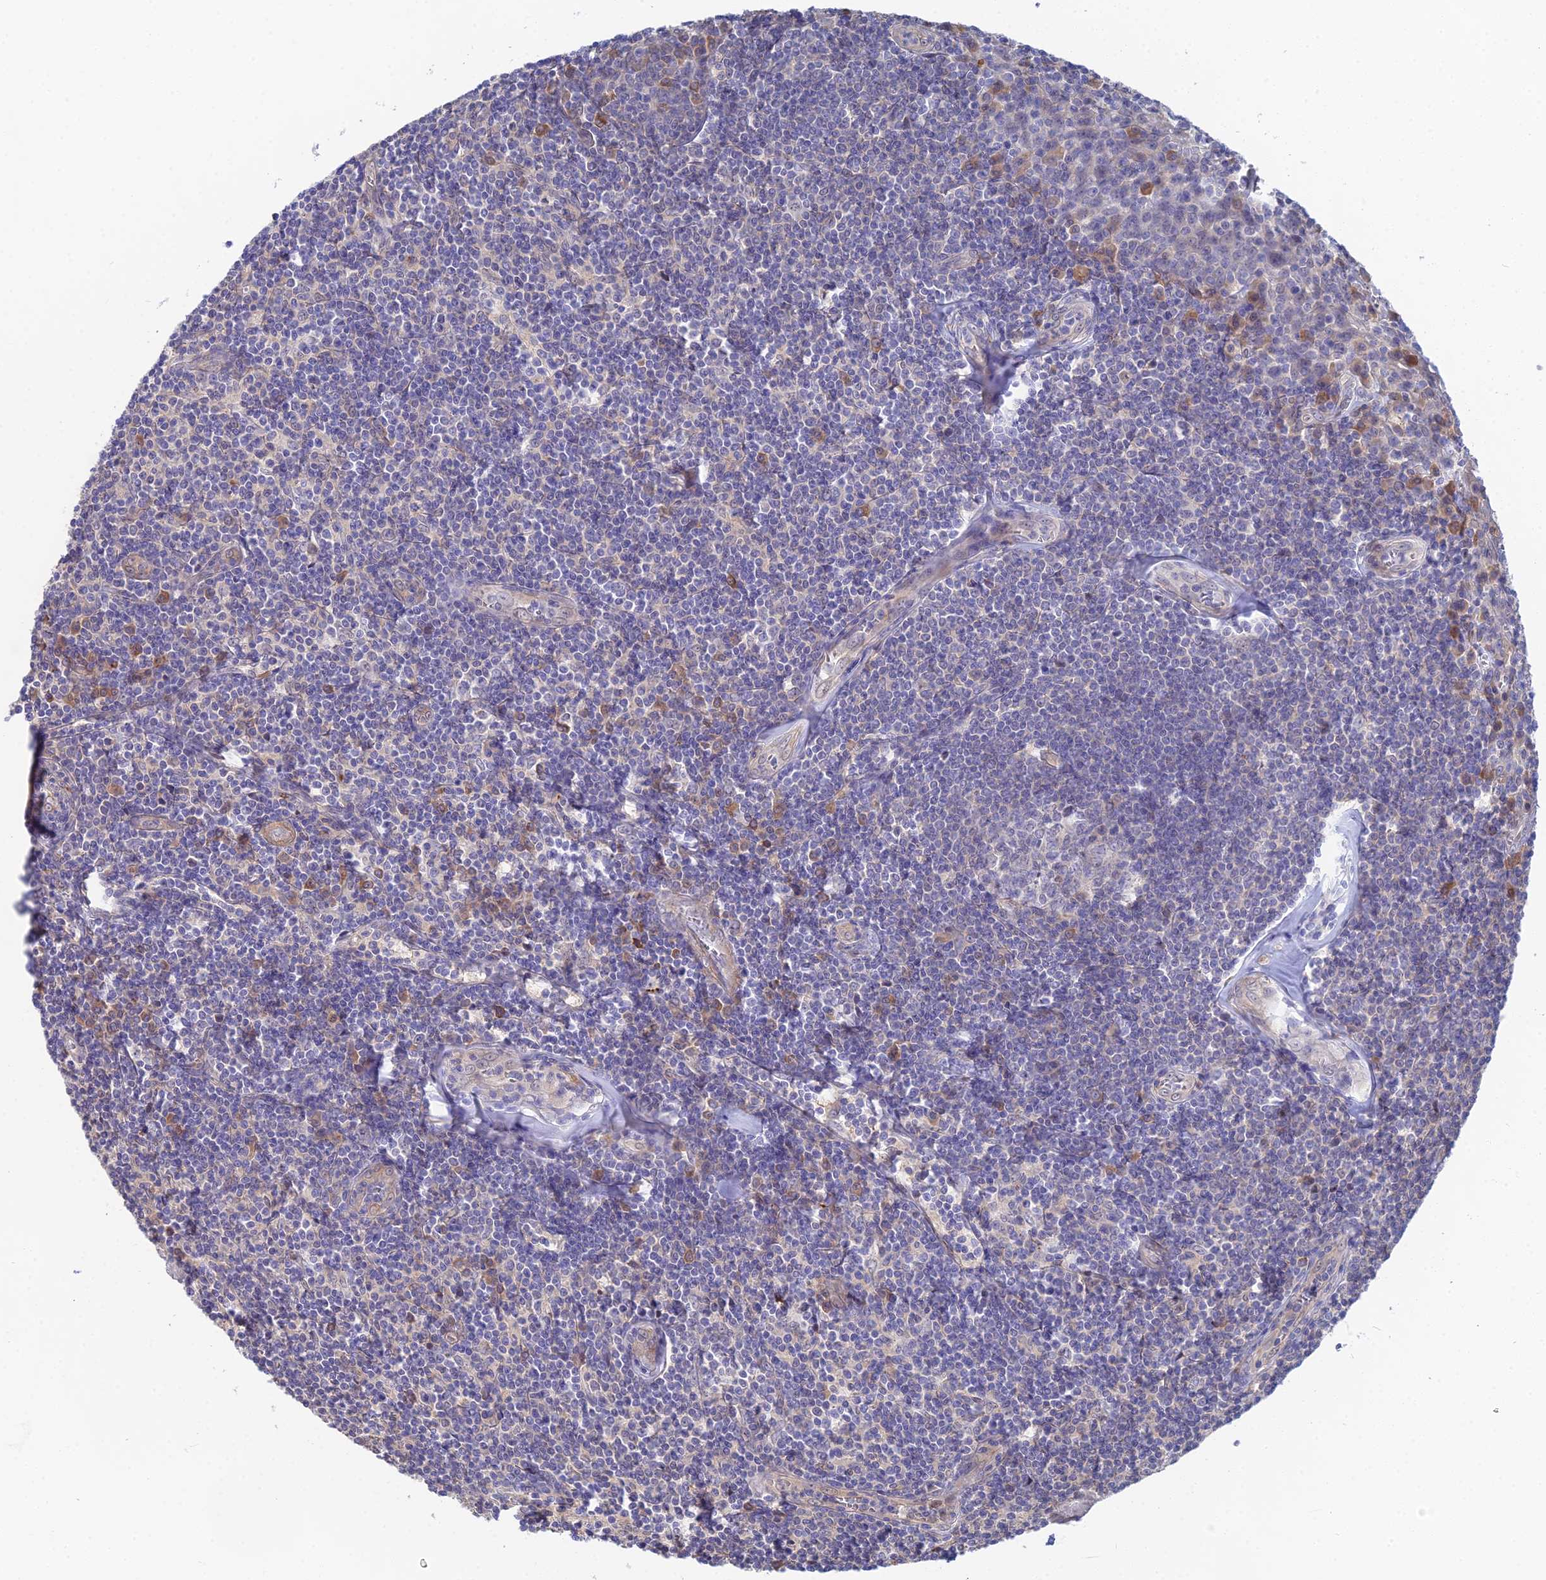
{"staining": {"intensity": "negative", "quantity": "none", "location": "none"}, "tissue": "tonsil", "cell_type": "Germinal center cells", "image_type": "normal", "snomed": [{"axis": "morphology", "description": "Normal tissue, NOS"}, {"axis": "topography", "description": "Tonsil"}], "caption": "Immunohistochemistry (IHC) of benign human tonsil demonstrates no positivity in germinal center cells.", "gene": "DNAH14", "patient": {"sex": "male", "age": 27}}